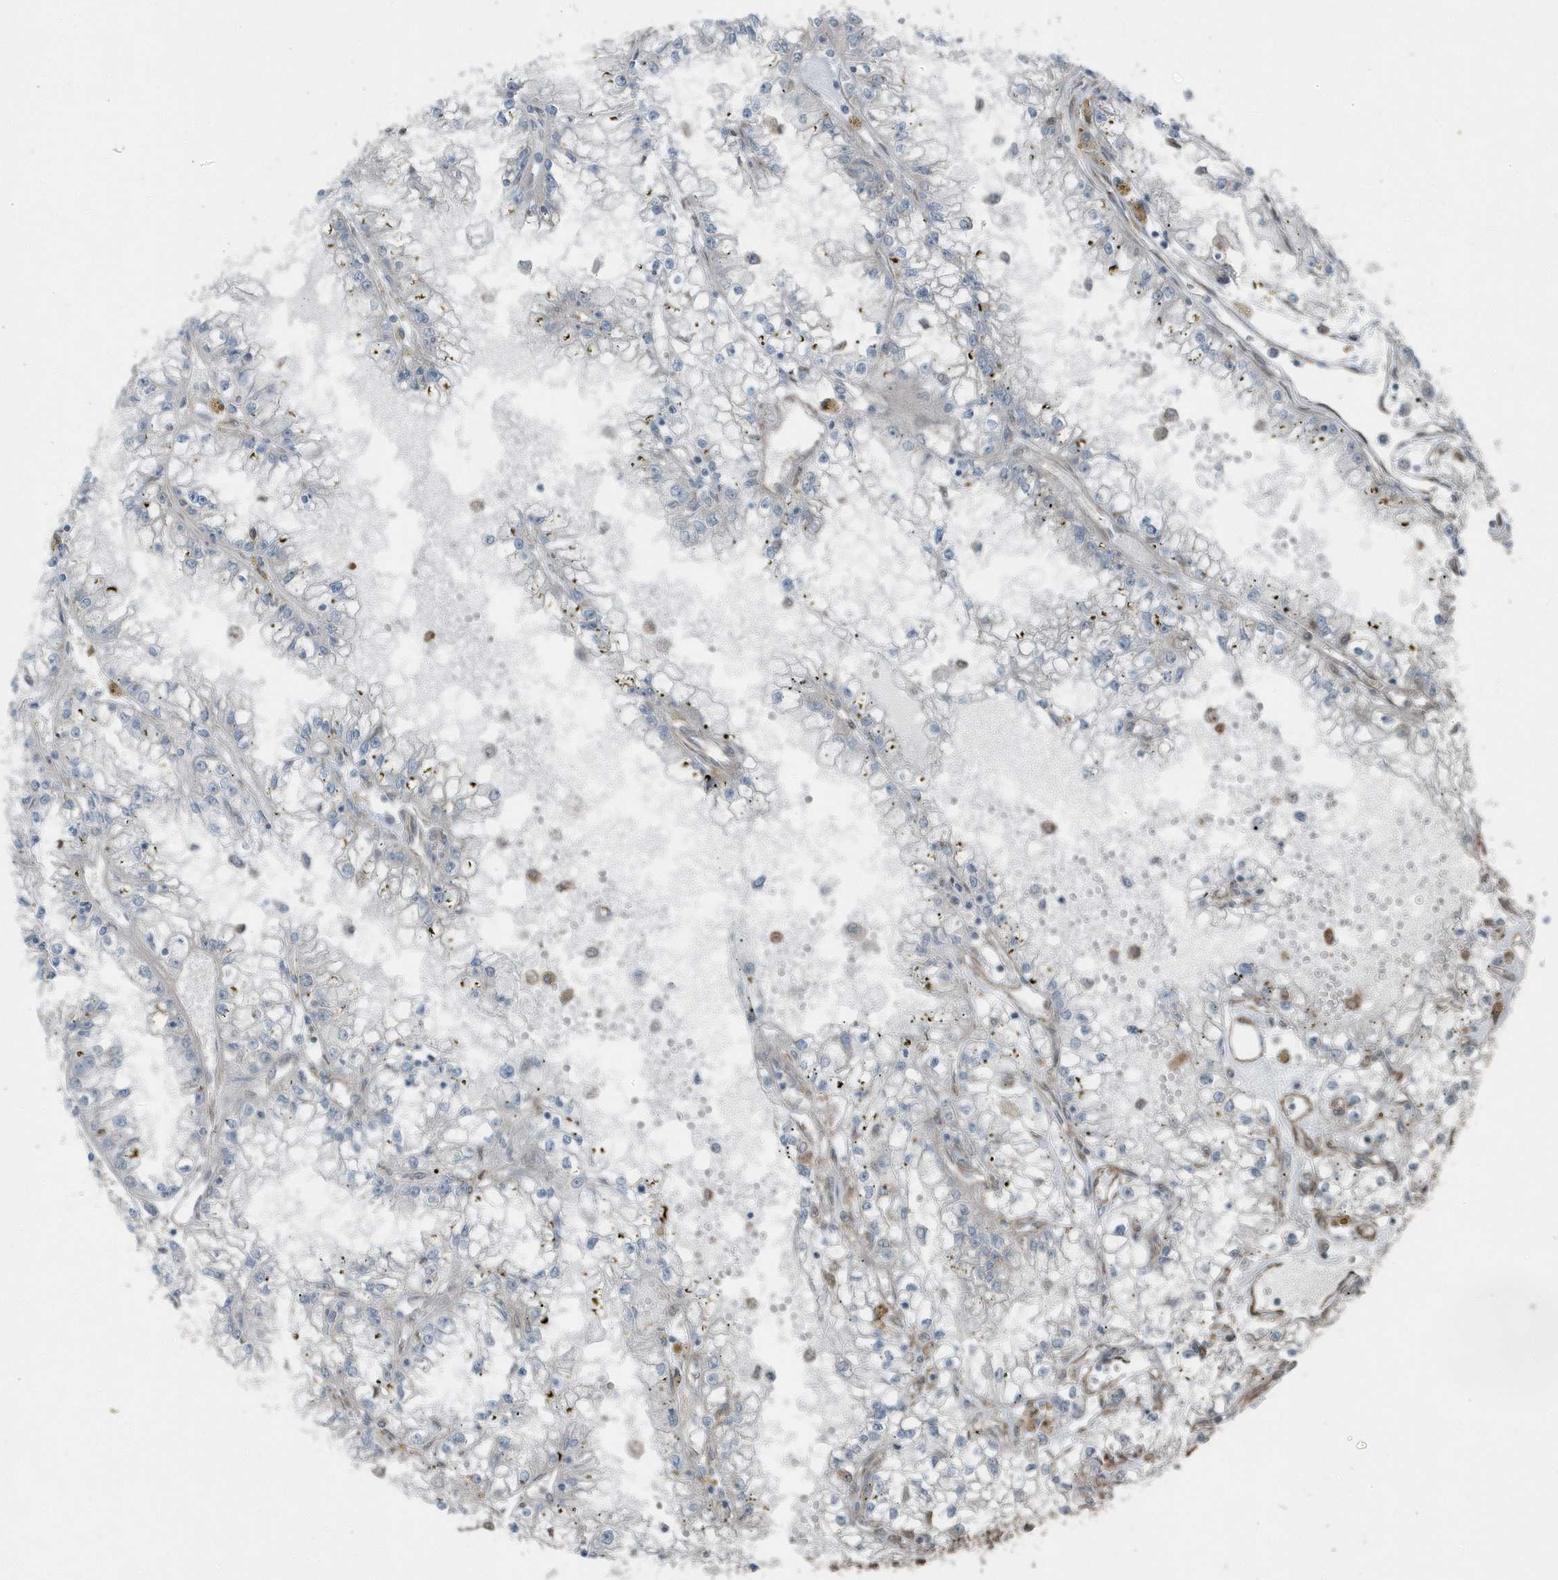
{"staining": {"intensity": "negative", "quantity": "none", "location": "none"}, "tissue": "renal cancer", "cell_type": "Tumor cells", "image_type": "cancer", "snomed": [{"axis": "morphology", "description": "Adenocarcinoma, NOS"}, {"axis": "topography", "description": "Kidney"}], "caption": "Immunohistochemistry photomicrograph of neoplastic tissue: human renal cancer stained with DAB (3,3'-diaminobenzidine) demonstrates no significant protein positivity in tumor cells.", "gene": "GCC2", "patient": {"sex": "male", "age": 56}}